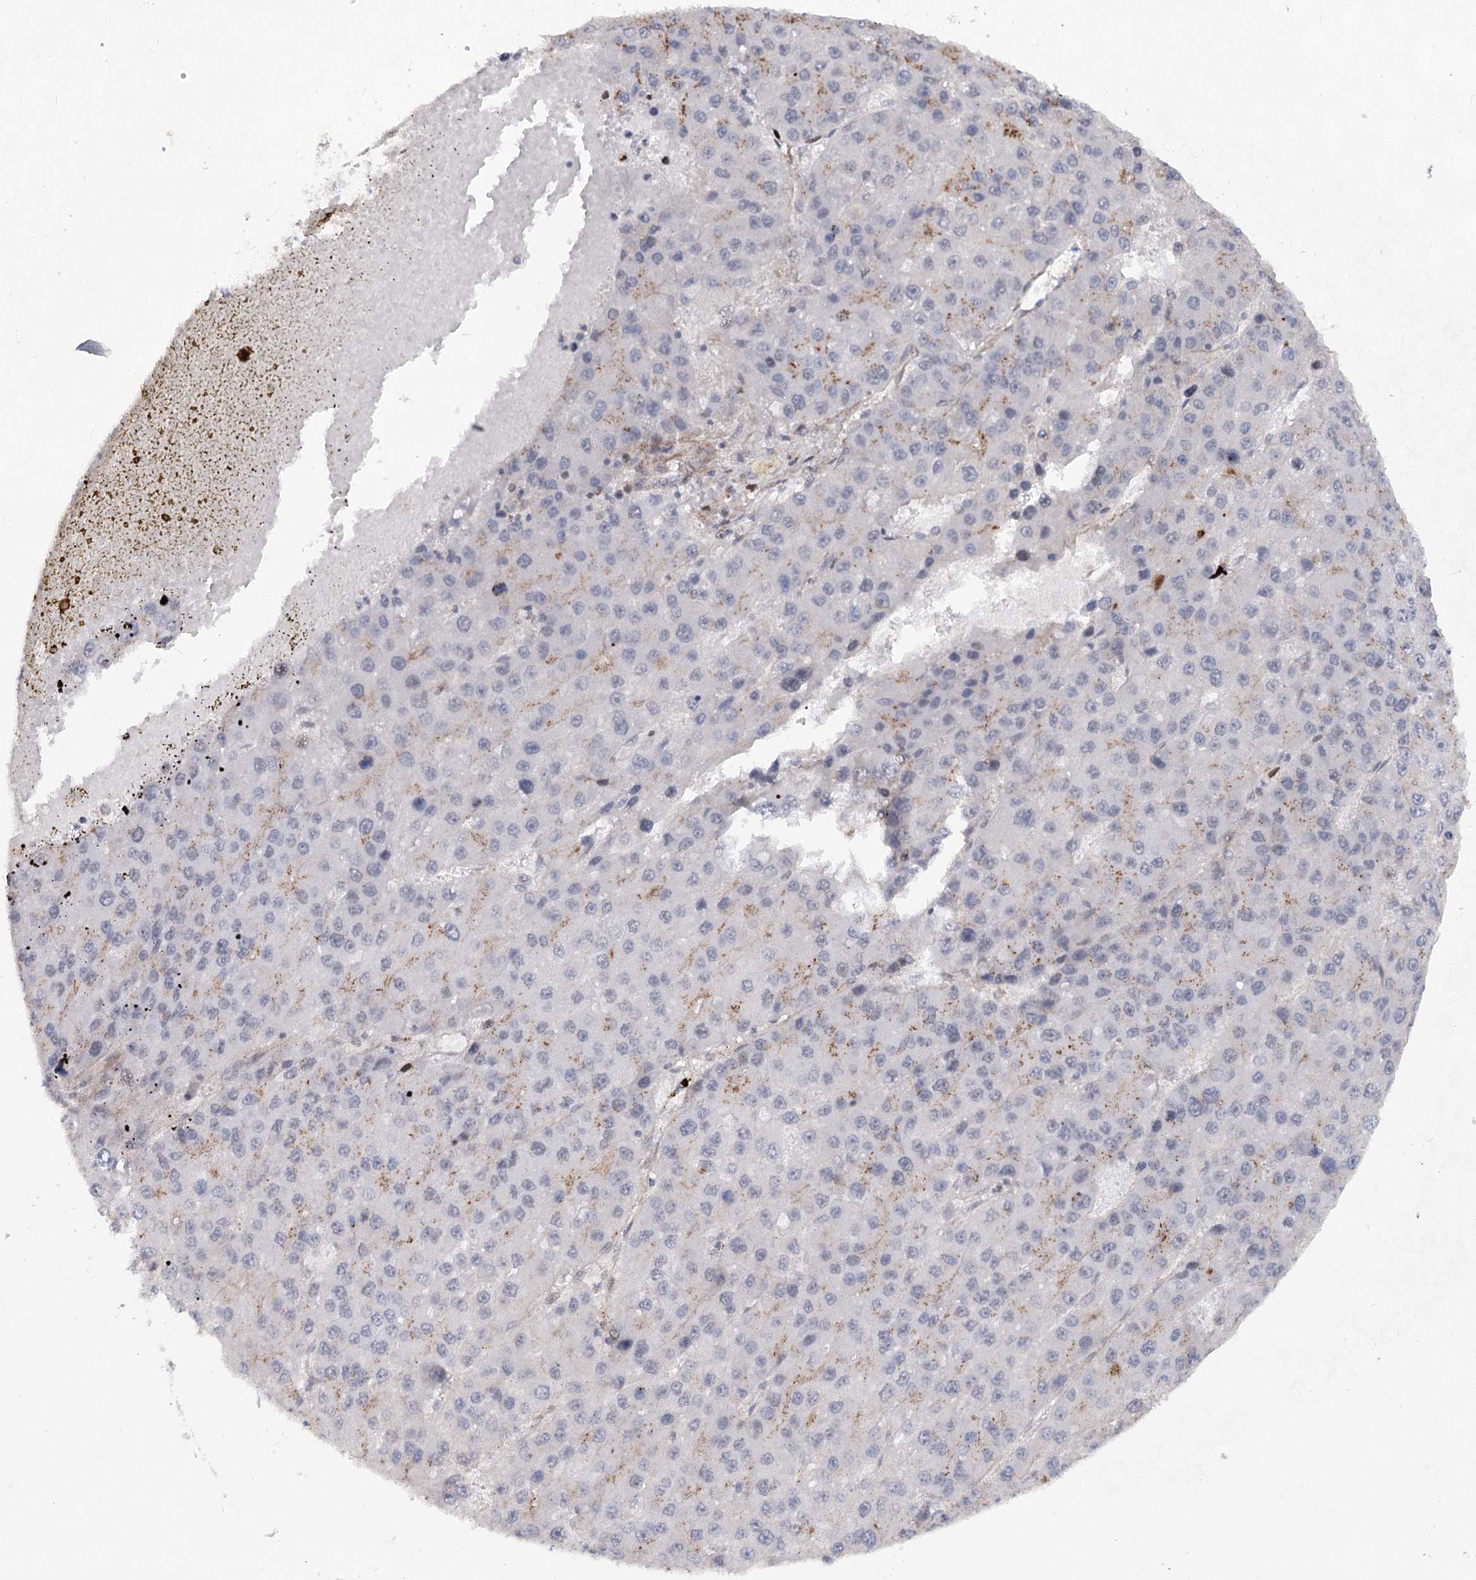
{"staining": {"intensity": "moderate", "quantity": "<25%", "location": "cytoplasmic/membranous"}, "tissue": "liver cancer", "cell_type": "Tumor cells", "image_type": "cancer", "snomed": [{"axis": "morphology", "description": "Carcinoma, Hepatocellular, NOS"}, {"axis": "topography", "description": "Liver"}], "caption": "This histopathology image exhibits liver cancer (hepatocellular carcinoma) stained with IHC to label a protein in brown. The cytoplasmic/membranous of tumor cells show moderate positivity for the protein. Nuclei are counter-stained blue.", "gene": "ATL2", "patient": {"sex": "female", "age": 73}}